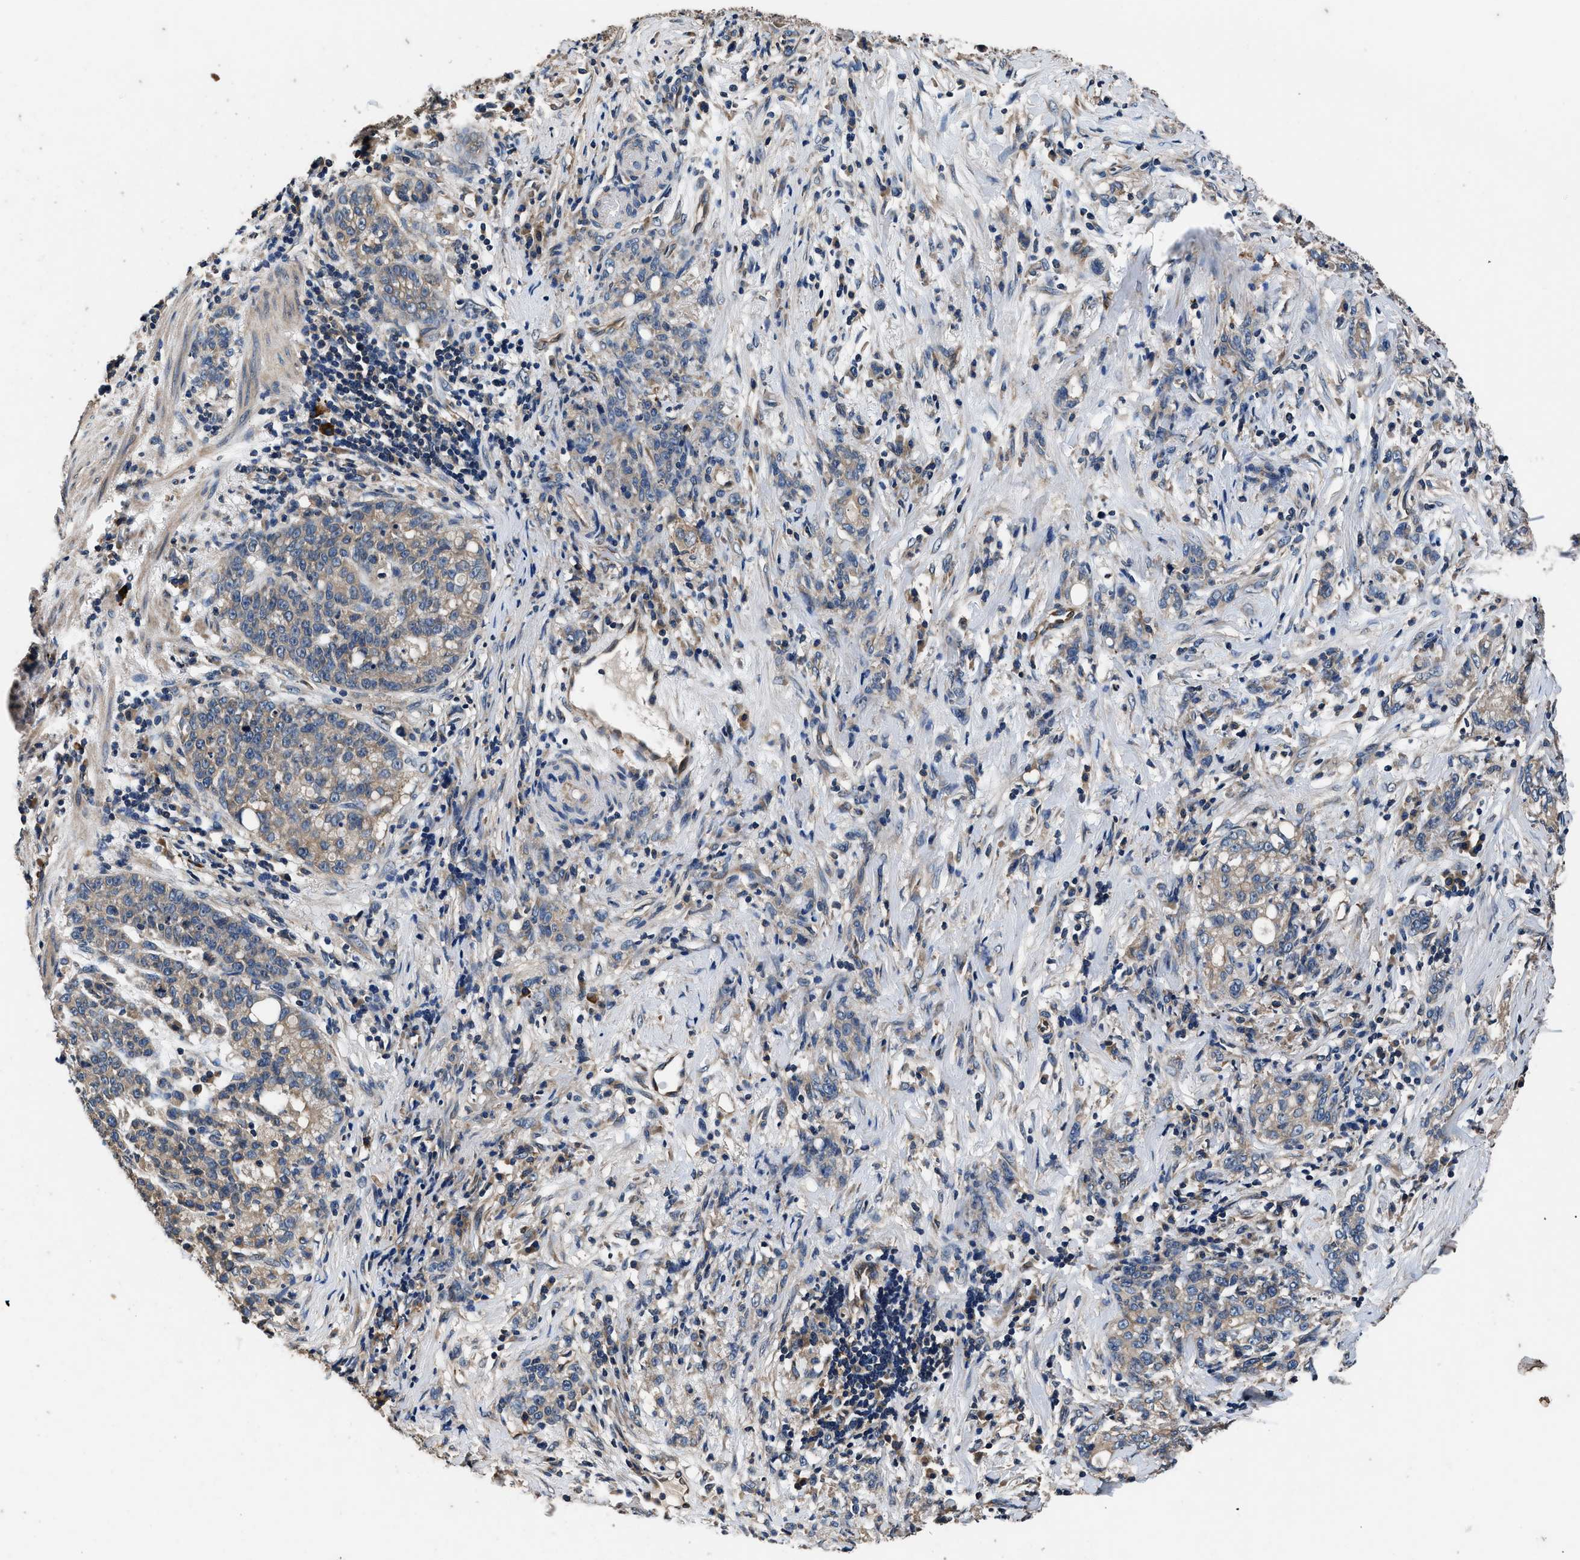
{"staining": {"intensity": "weak", "quantity": "25%-75%", "location": "cytoplasmic/membranous"}, "tissue": "stomach cancer", "cell_type": "Tumor cells", "image_type": "cancer", "snomed": [{"axis": "morphology", "description": "Adenocarcinoma, NOS"}, {"axis": "topography", "description": "Stomach, lower"}], "caption": "Tumor cells exhibit low levels of weak cytoplasmic/membranous positivity in approximately 25%-75% of cells in human stomach cancer.", "gene": "DHRS7B", "patient": {"sex": "male", "age": 88}}